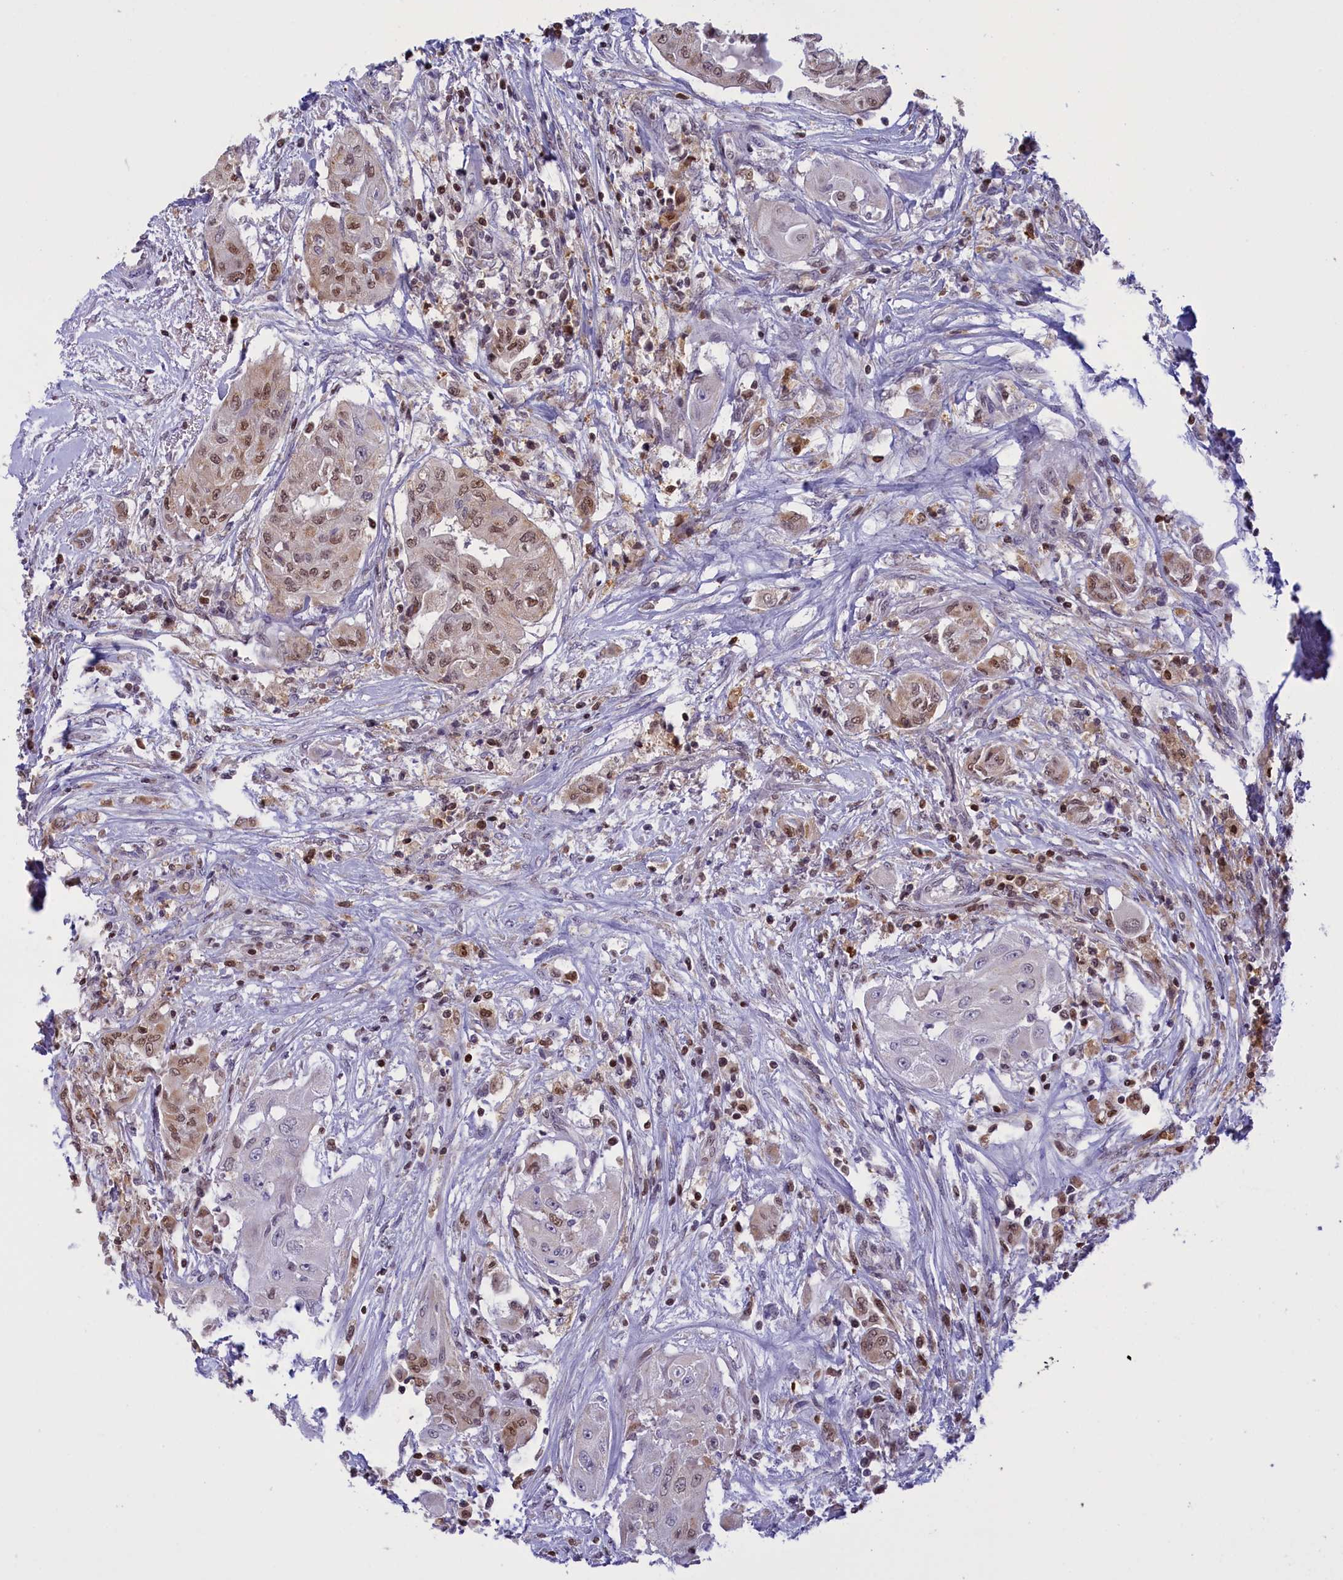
{"staining": {"intensity": "moderate", "quantity": "25%-75%", "location": "cytoplasmic/membranous,nuclear"}, "tissue": "thyroid cancer", "cell_type": "Tumor cells", "image_type": "cancer", "snomed": [{"axis": "morphology", "description": "Papillary adenocarcinoma, NOS"}, {"axis": "topography", "description": "Thyroid gland"}], "caption": "DAB (3,3'-diaminobenzidine) immunohistochemical staining of thyroid cancer (papillary adenocarcinoma) shows moderate cytoplasmic/membranous and nuclear protein staining in about 25%-75% of tumor cells.", "gene": "IZUMO2", "patient": {"sex": "female", "age": 59}}